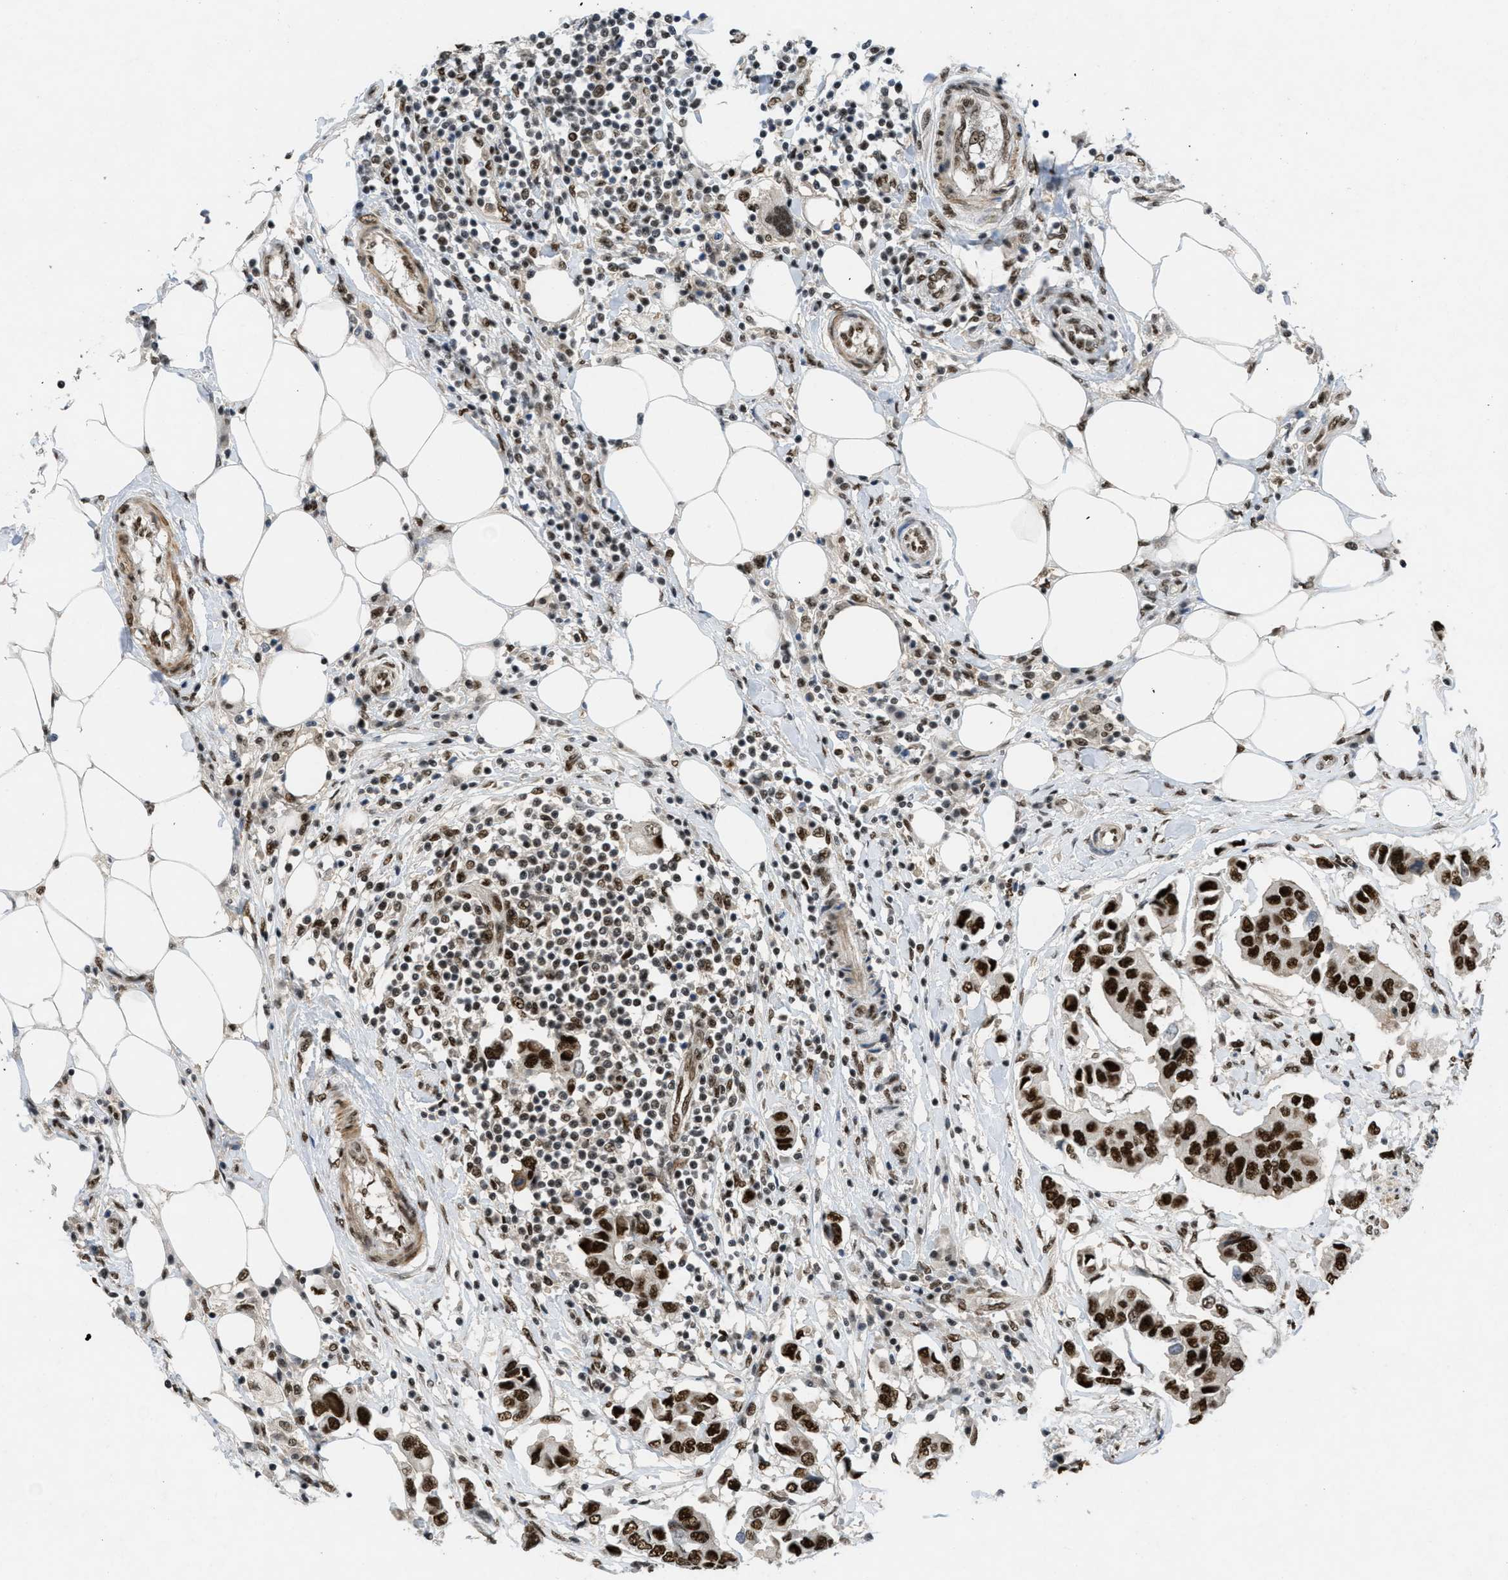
{"staining": {"intensity": "strong", "quantity": ">75%", "location": "nuclear"}, "tissue": "breast cancer", "cell_type": "Tumor cells", "image_type": "cancer", "snomed": [{"axis": "morphology", "description": "Duct carcinoma"}, {"axis": "topography", "description": "Breast"}], "caption": "Breast intraductal carcinoma stained with immunohistochemistry displays strong nuclear staining in about >75% of tumor cells.", "gene": "CDT1", "patient": {"sex": "female", "age": 80}}